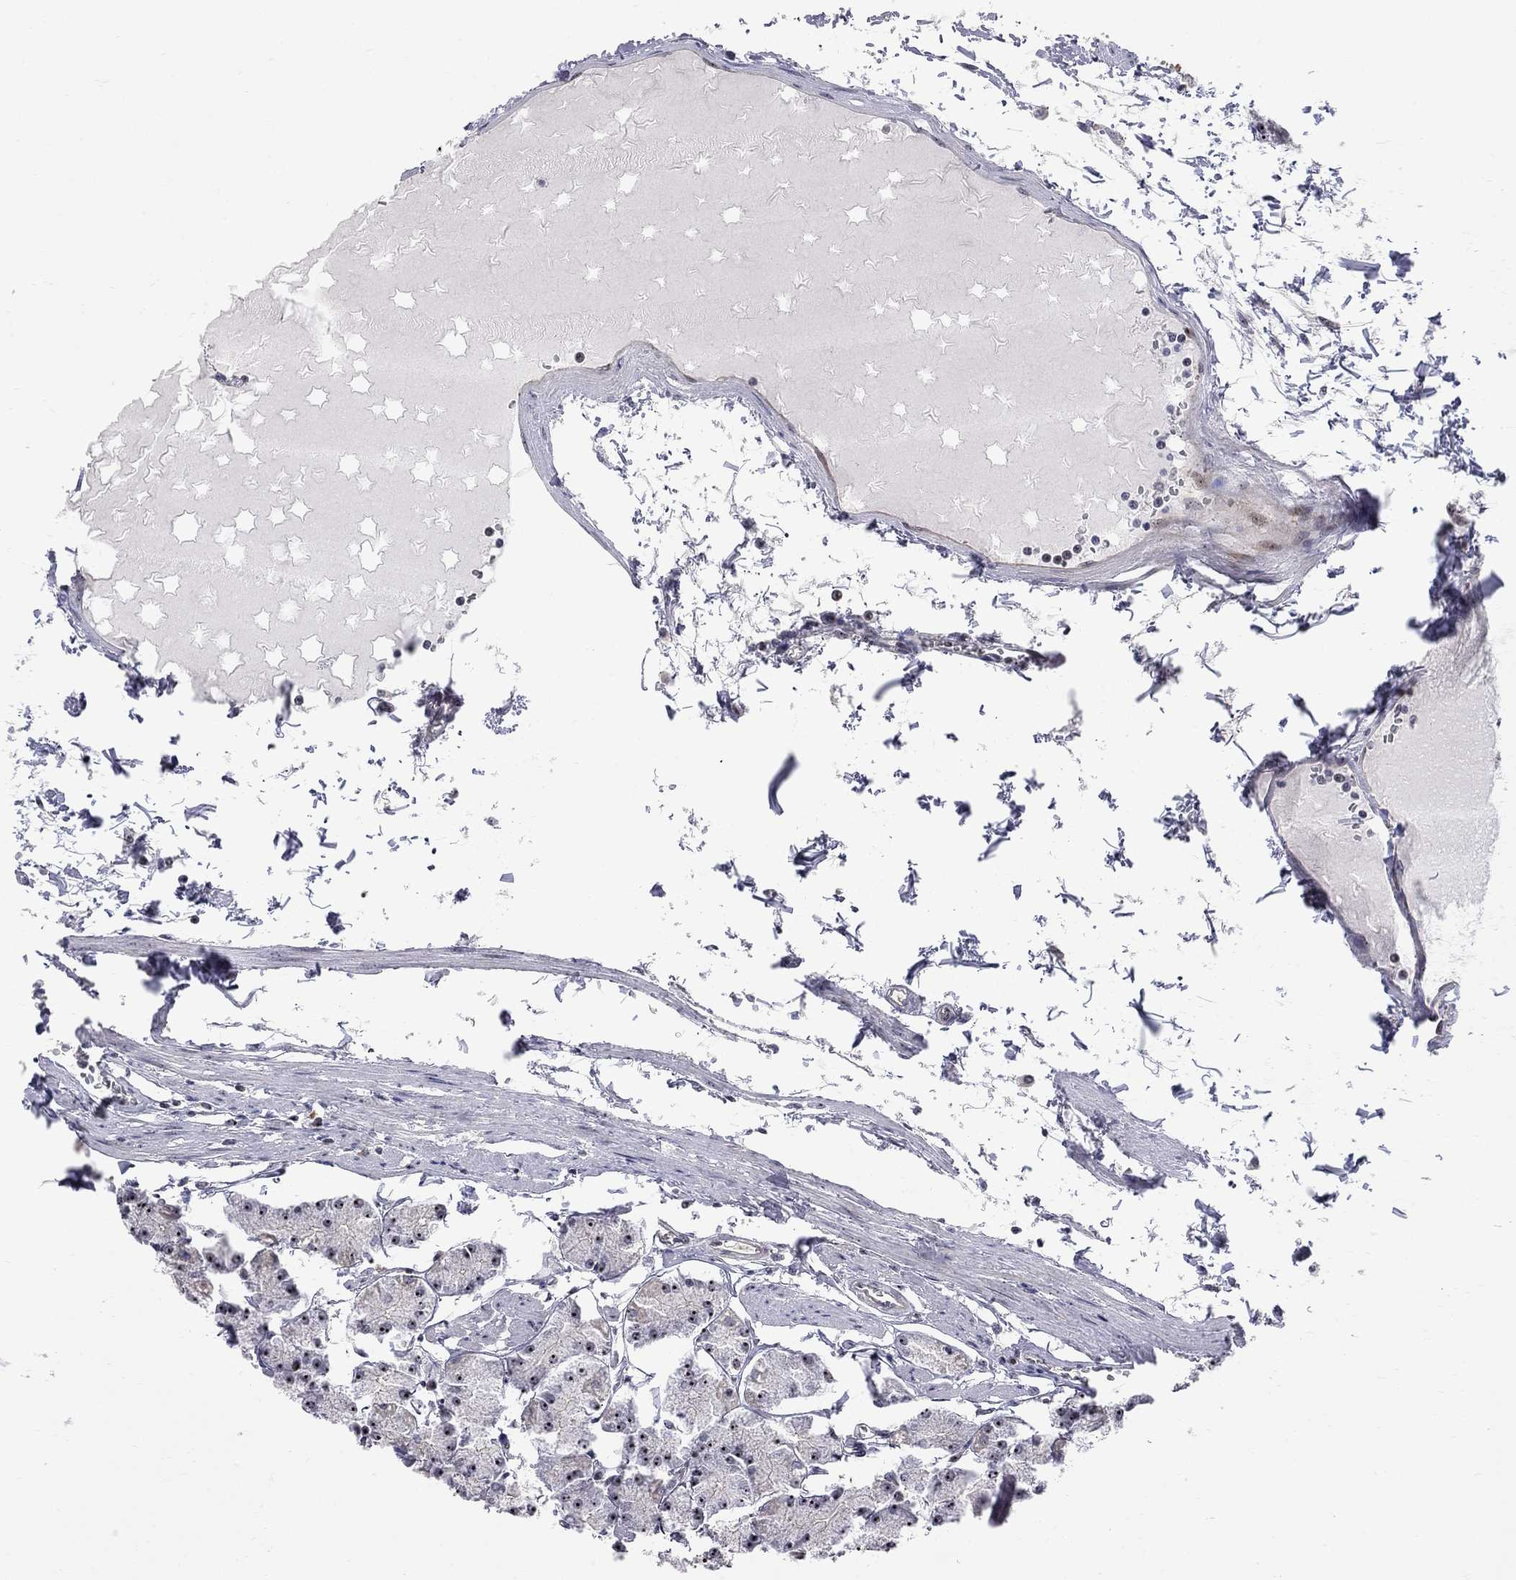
{"staining": {"intensity": "moderate", "quantity": "25%-75%", "location": "nuclear"}, "tissue": "stomach", "cell_type": "Glandular cells", "image_type": "normal", "snomed": [{"axis": "morphology", "description": "Normal tissue, NOS"}, {"axis": "topography", "description": "Stomach, upper"}], "caption": "Immunohistochemical staining of benign stomach reveals 25%-75% levels of moderate nuclear protein expression in approximately 25%-75% of glandular cells. The protein is stained brown, and the nuclei are stained in blue (DAB (3,3'-diaminobenzidine) IHC with brightfield microscopy, high magnification).", "gene": "DHX33", "patient": {"sex": "male", "age": 60}}